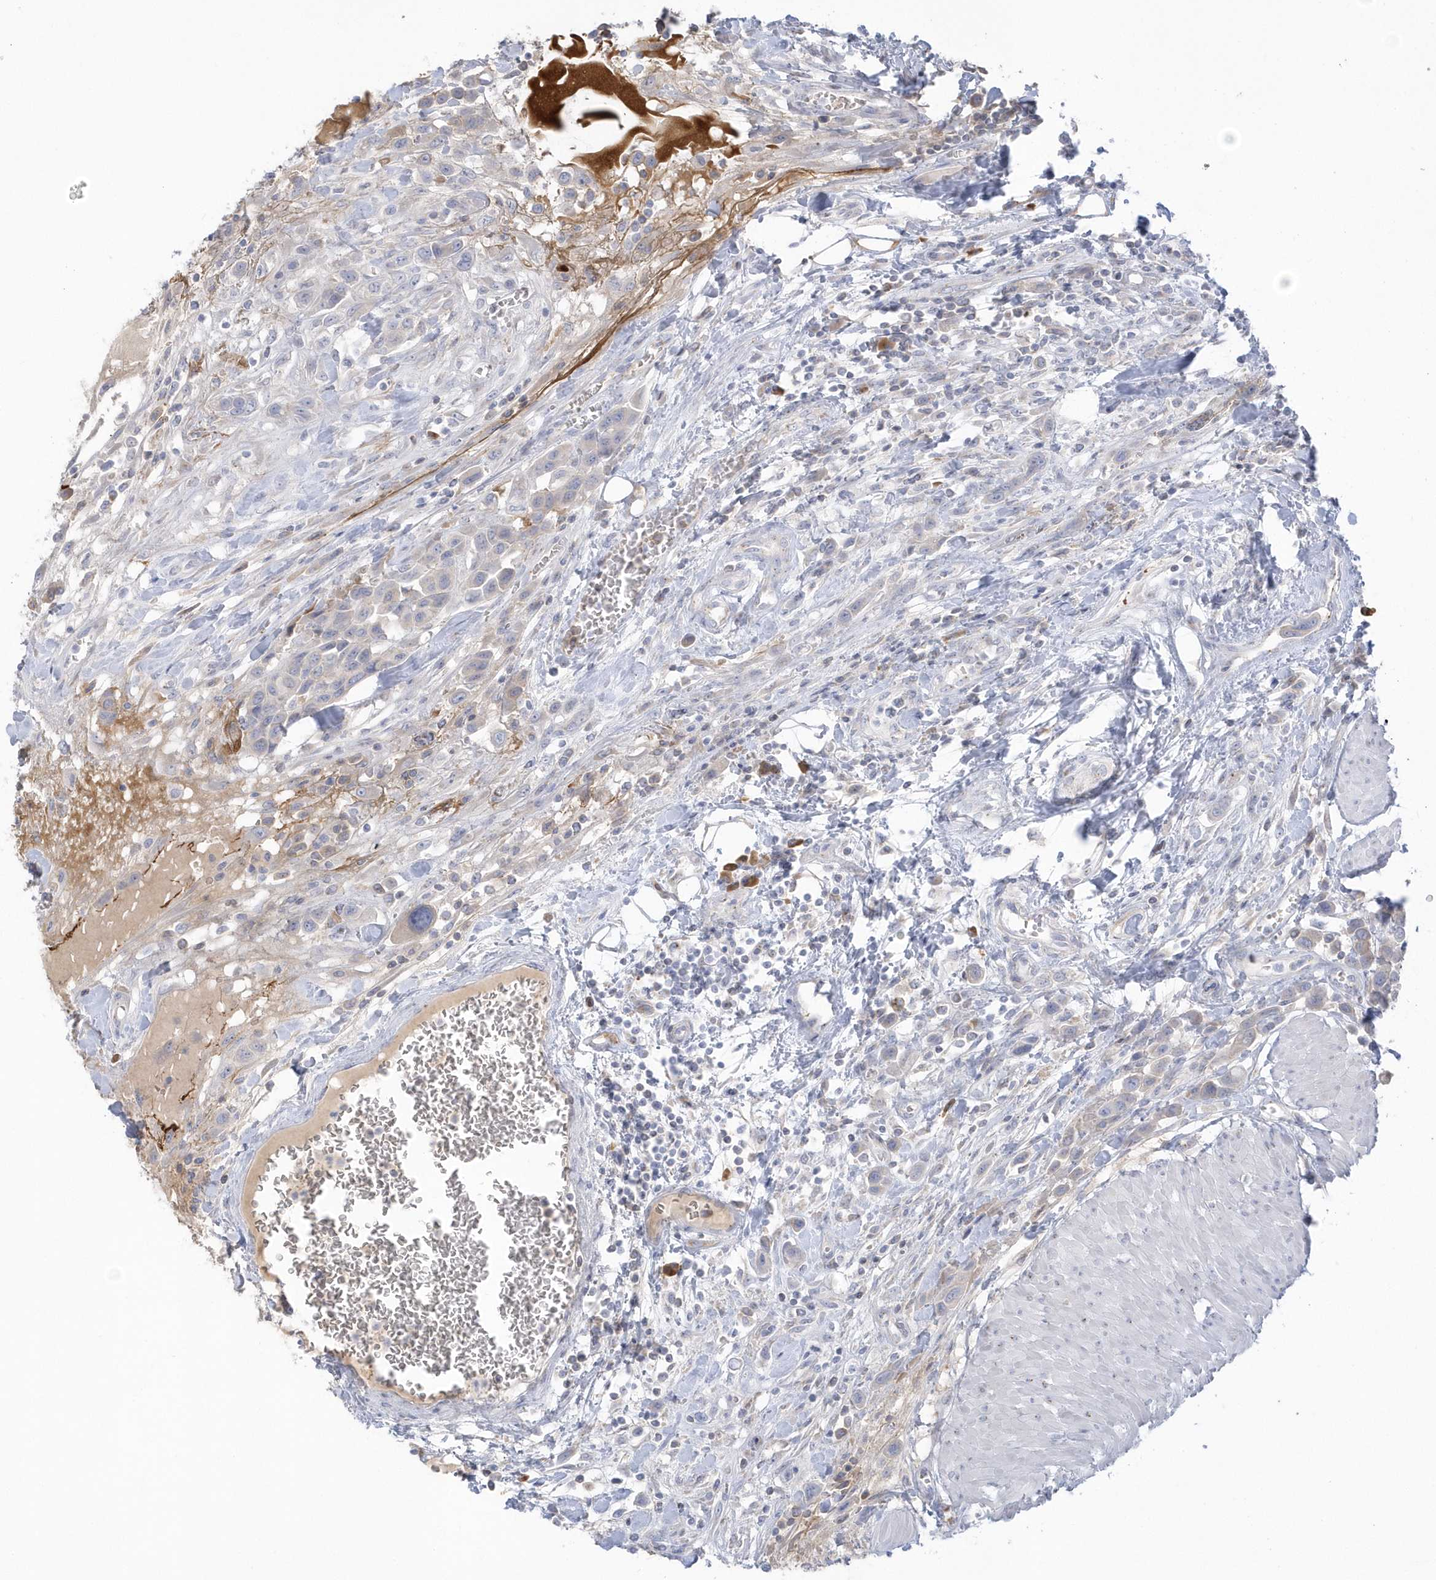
{"staining": {"intensity": "weak", "quantity": "<25%", "location": "cytoplasmic/membranous"}, "tissue": "urothelial cancer", "cell_type": "Tumor cells", "image_type": "cancer", "snomed": [{"axis": "morphology", "description": "Urothelial carcinoma, High grade"}, {"axis": "topography", "description": "Urinary bladder"}], "caption": "This photomicrograph is of urothelial cancer stained with immunohistochemistry (IHC) to label a protein in brown with the nuclei are counter-stained blue. There is no expression in tumor cells.", "gene": "SEMA3D", "patient": {"sex": "male", "age": 50}}